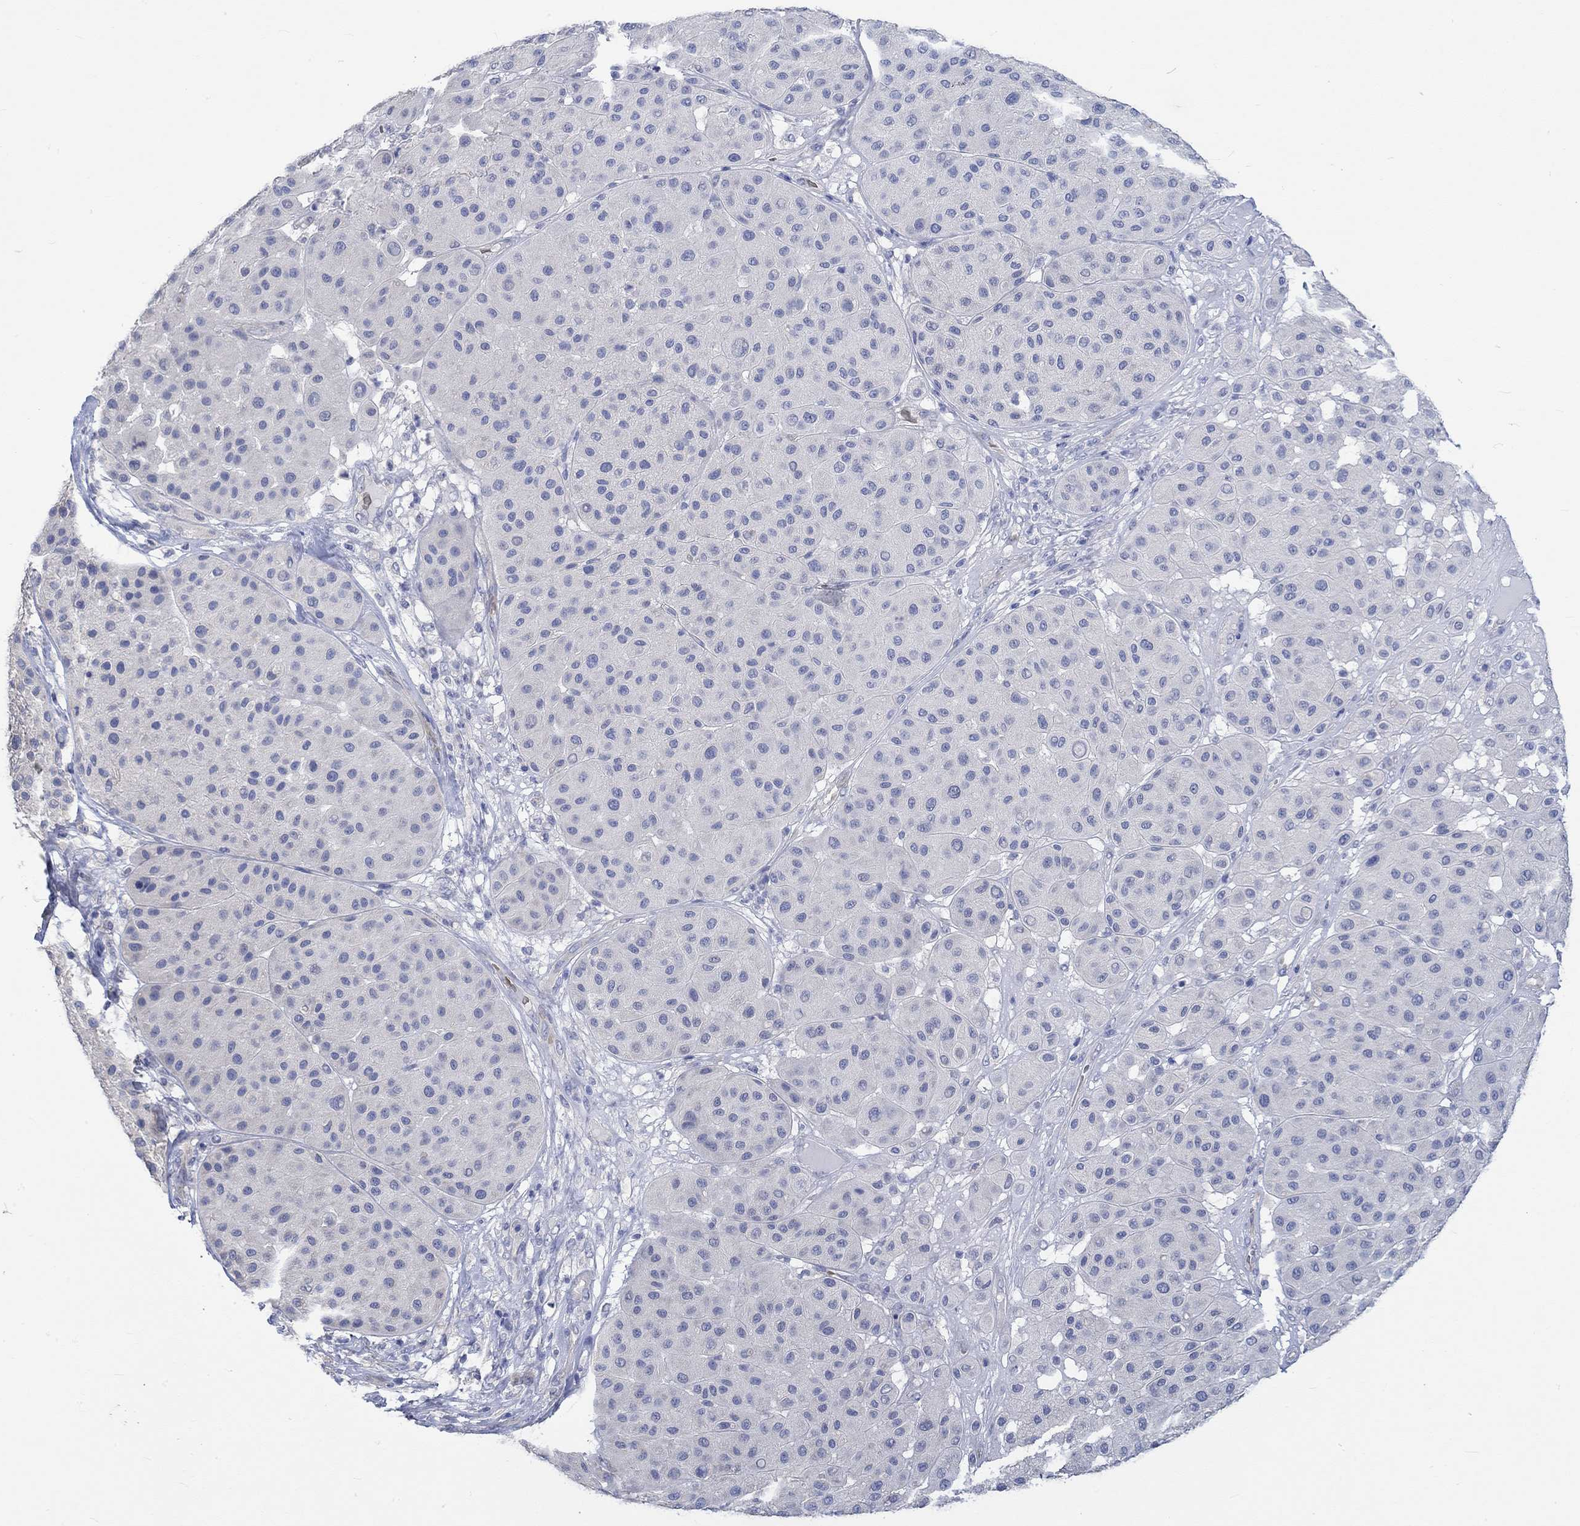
{"staining": {"intensity": "negative", "quantity": "none", "location": "none"}, "tissue": "melanoma", "cell_type": "Tumor cells", "image_type": "cancer", "snomed": [{"axis": "morphology", "description": "Malignant melanoma, Metastatic site"}, {"axis": "topography", "description": "Smooth muscle"}], "caption": "IHC histopathology image of neoplastic tissue: human malignant melanoma (metastatic site) stained with DAB displays no significant protein positivity in tumor cells.", "gene": "KCNA1", "patient": {"sex": "male", "age": 41}}